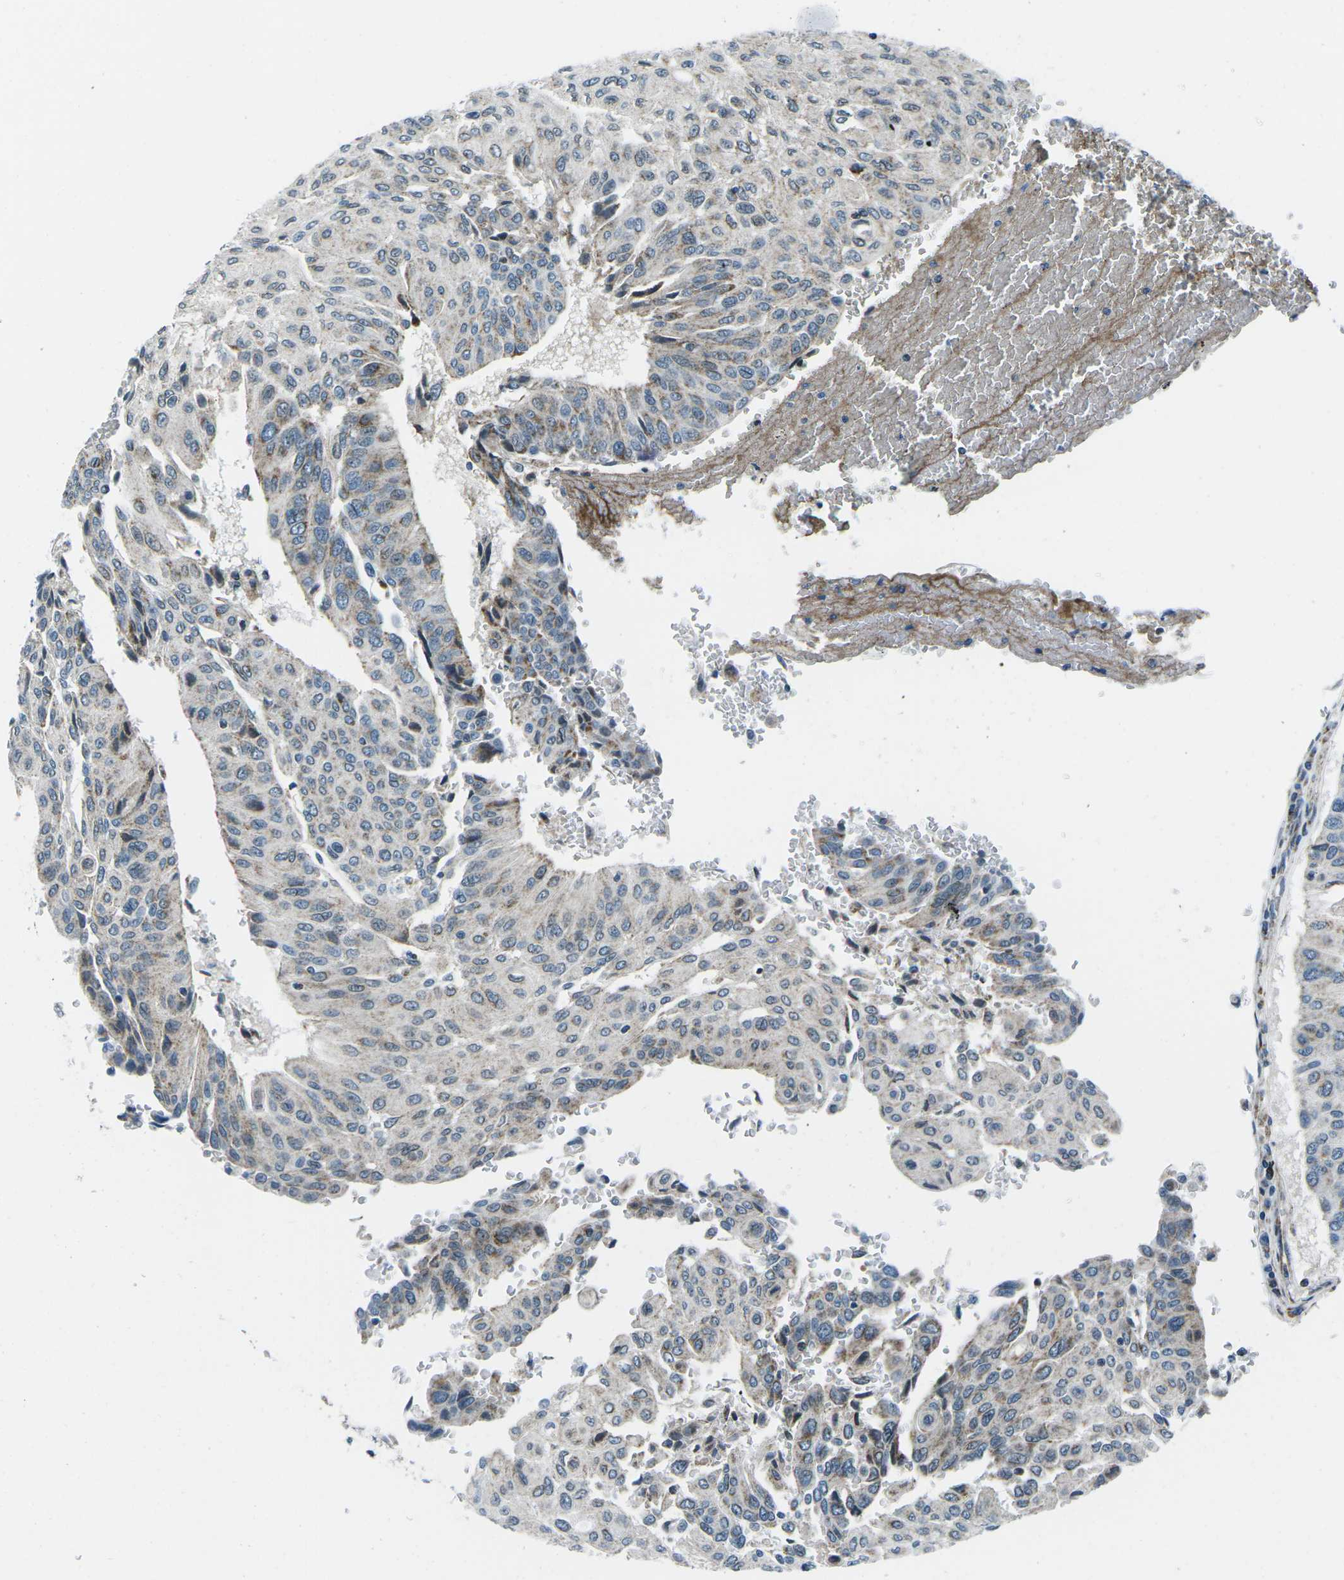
{"staining": {"intensity": "negative", "quantity": "none", "location": "none"}, "tissue": "urothelial cancer", "cell_type": "Tumor cells", "image_type": "cancer", "snomed": [{"axis": "morphology", "description": "Urothelial carcinoma, High grade"}, {"axis": "topography", "description": "Urinary bladder"}], "caption": "Micrograph shows no protein positivity in tumor cells of urothelial carcinoma (high-grade) tissue.", "gene": "RFESD", "patient": {"sex": "male", "age": 66}}